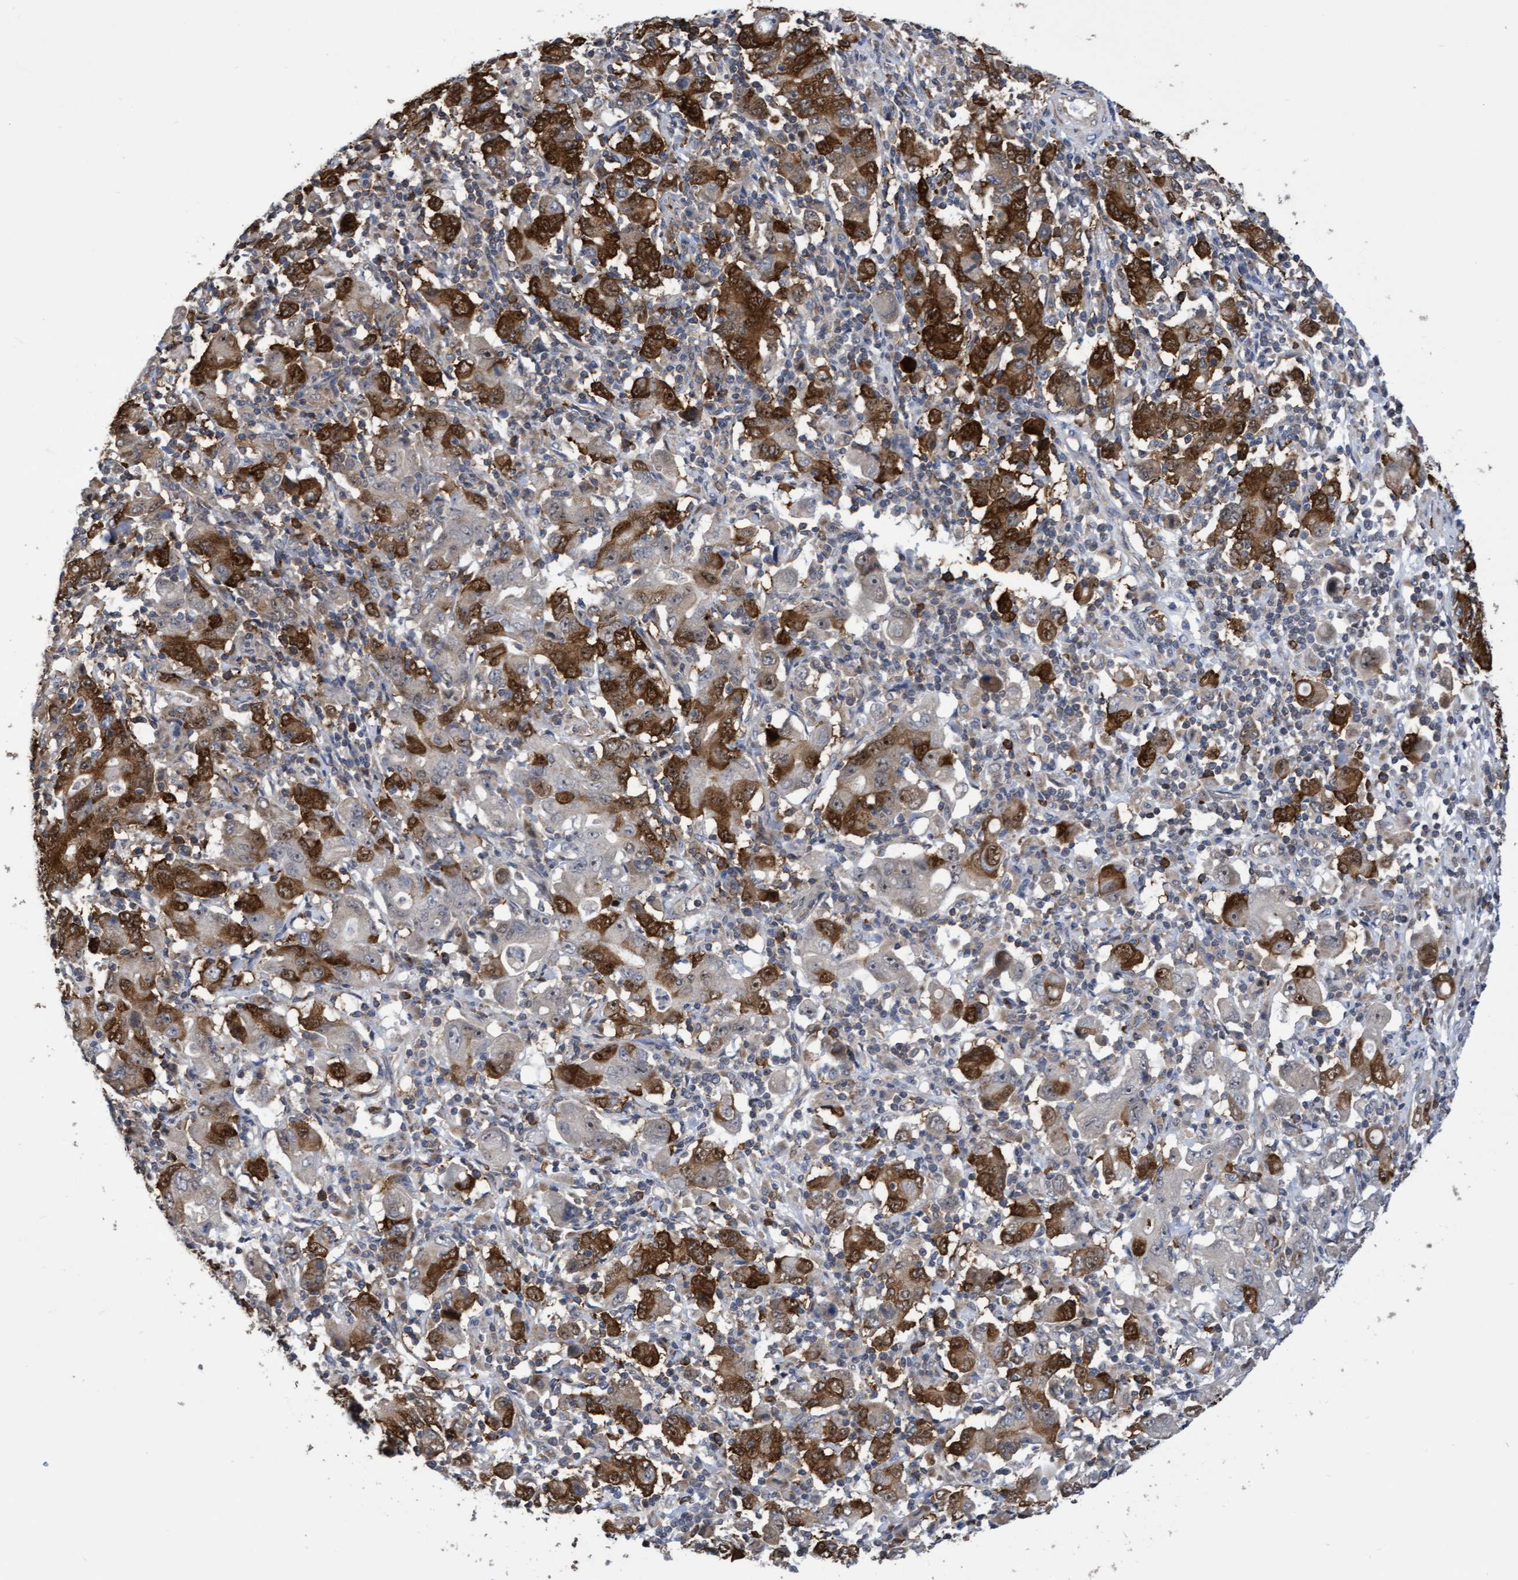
{"staining": {"intensity": "strong", "quantity": "25%-75%", "location": "cytoplasmic/membranous,nuclear"}, "tissue": "stomach cancer", "cell_type": "Tumor cells", "image_type": "cancer", "snomed": [{"axis": "morphology", "description": "Adenocarcinoma, NOS"}, {"axis": "topography", "description": "Stomach, upper"}], "caption": "Adenocarcinoma (stomach) stained for a protein (brown) demonstrates strong cytoplasmic/membranous and nuclear positive positivity in about 25%-75% of tumor cells.", "gene": "SLBP", "patient": {"sex": "male", "age": 69}}